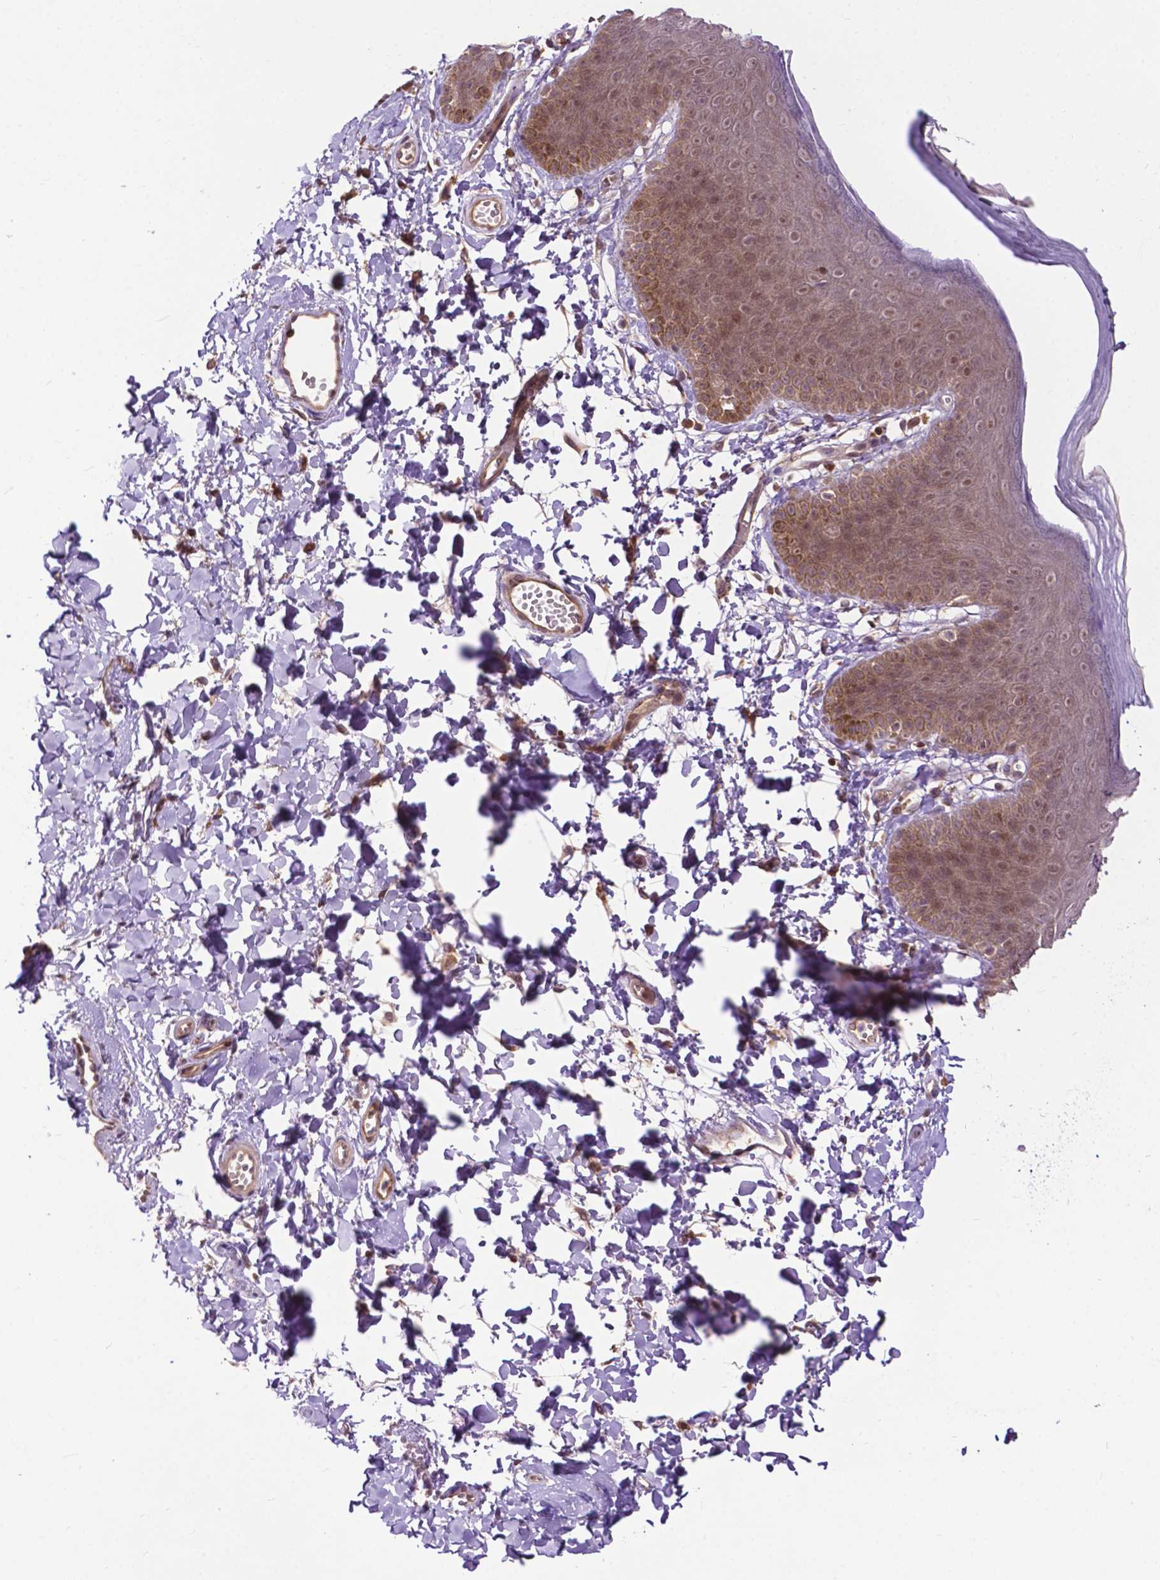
{"staining": {"intensity": "moderate", "quantity": ">75%", "location": "cytoplasmic/membranous"}, "tissue": "skin", "cell_type": "Epidermal cells", "image_type": "normal", "snomed": [{"axis": "morphology", "description": "Normal tissue, NOS"}, {"axis": "topography", "description": "Anal"}], "caption": "Moderate cytoplasmic/membranous expression is appreciated in approximately >75% of epidermal cells in benign skin. (IHC, brightfield microscopy, high magnification).", "gene": "CHMP4A", "patient": {"sex": "male", "age": 53}}